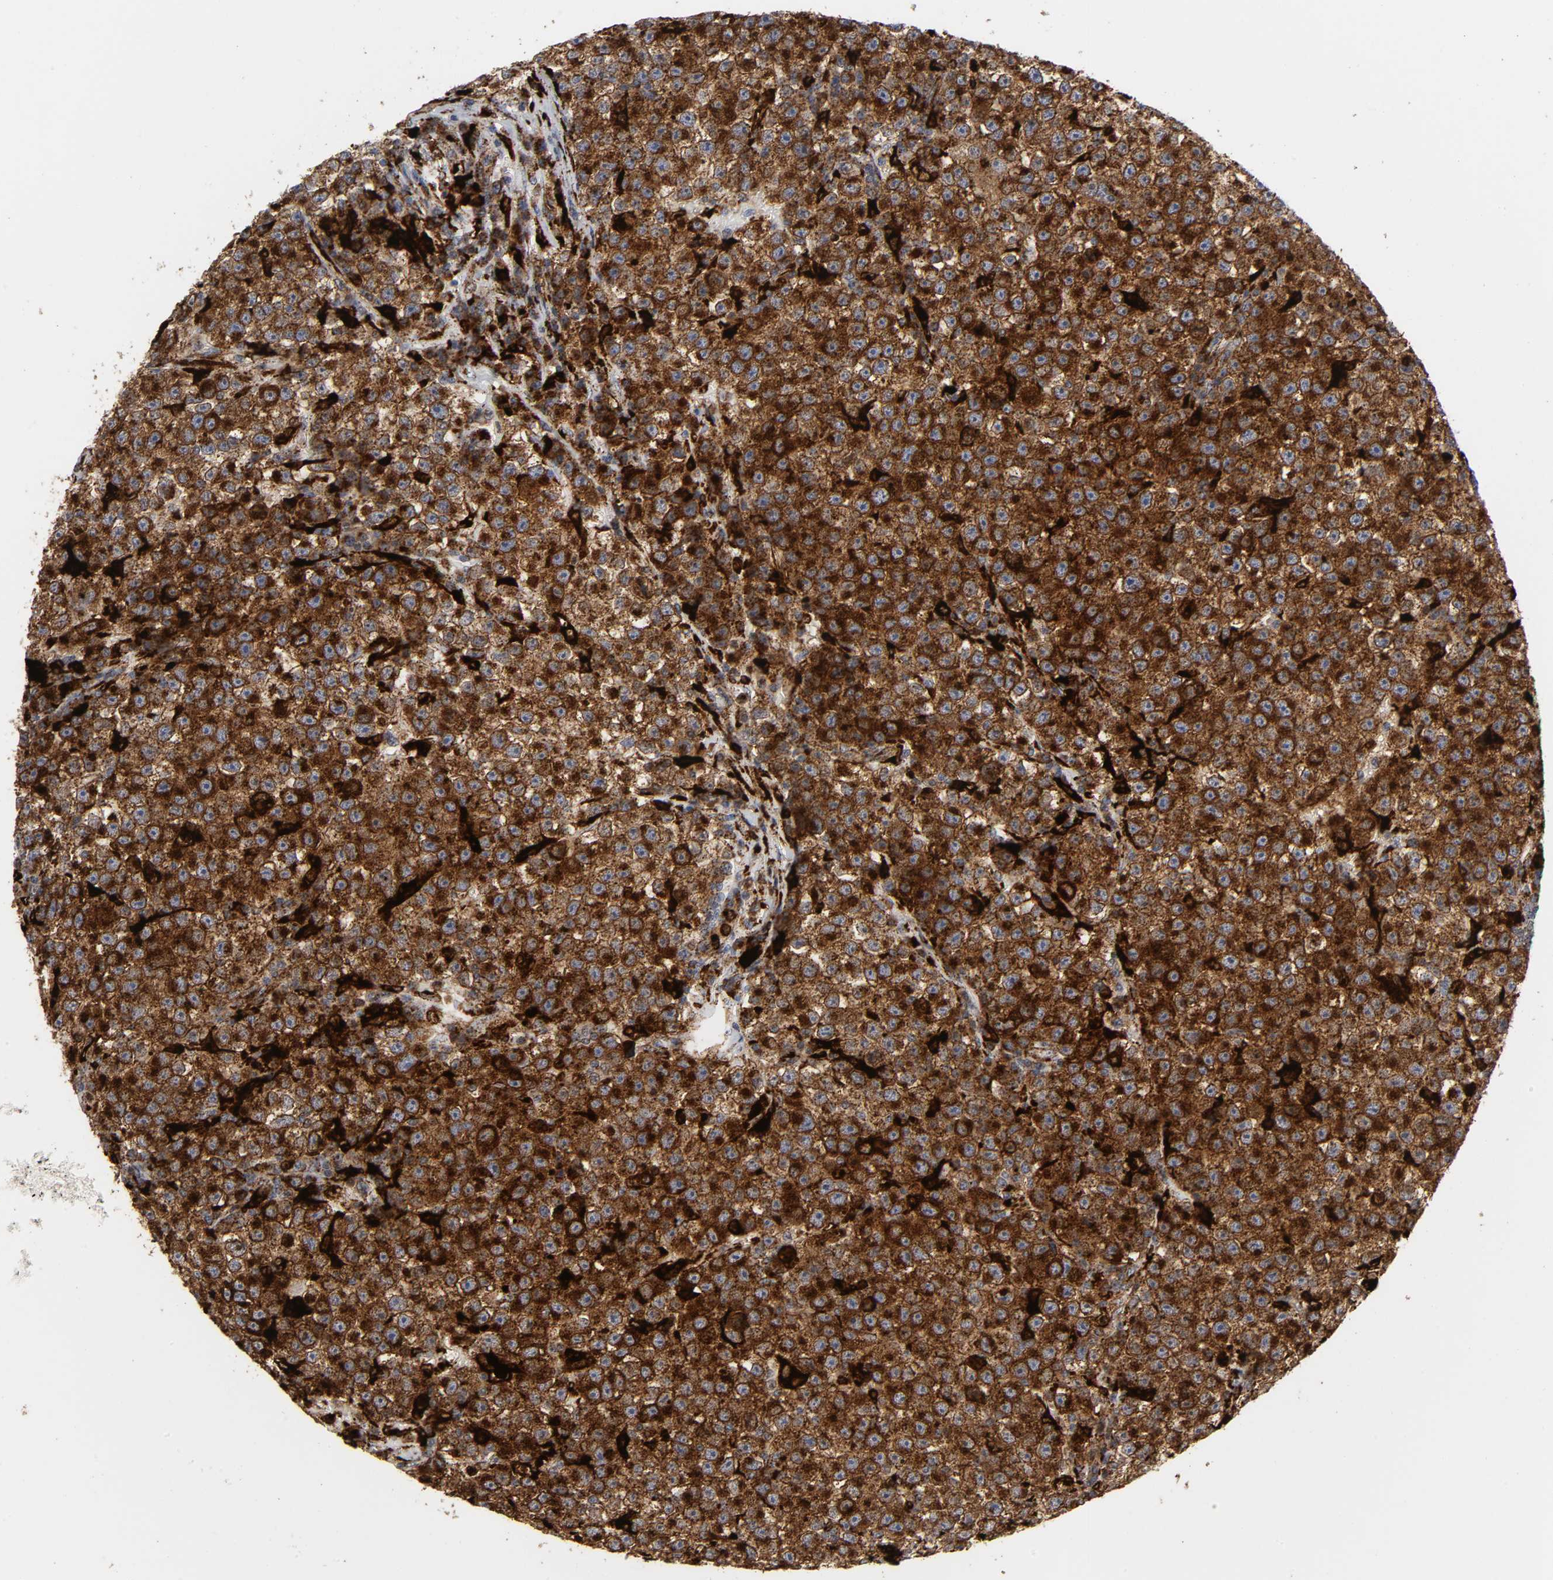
{"staining": {"intensity": "strong", "quantity": ">75%", "location": "cytoplasmic/membranous"}, "tissue": "testis cancer", "cell_type": "Tumor cells", "image_type": "cancer", "snomed": [{"axis": "morphology", "description": "Seminoma, NOS"}, {"axis": "topography", "description": "Testis"}], "caption": "A brown stain labels strong cytoplasmic/membranous positivity of a protein in testis cancer (seminoma) tumor cells.", "gene": "PSAP", "patient": {"sex": "male", "age": 22}}